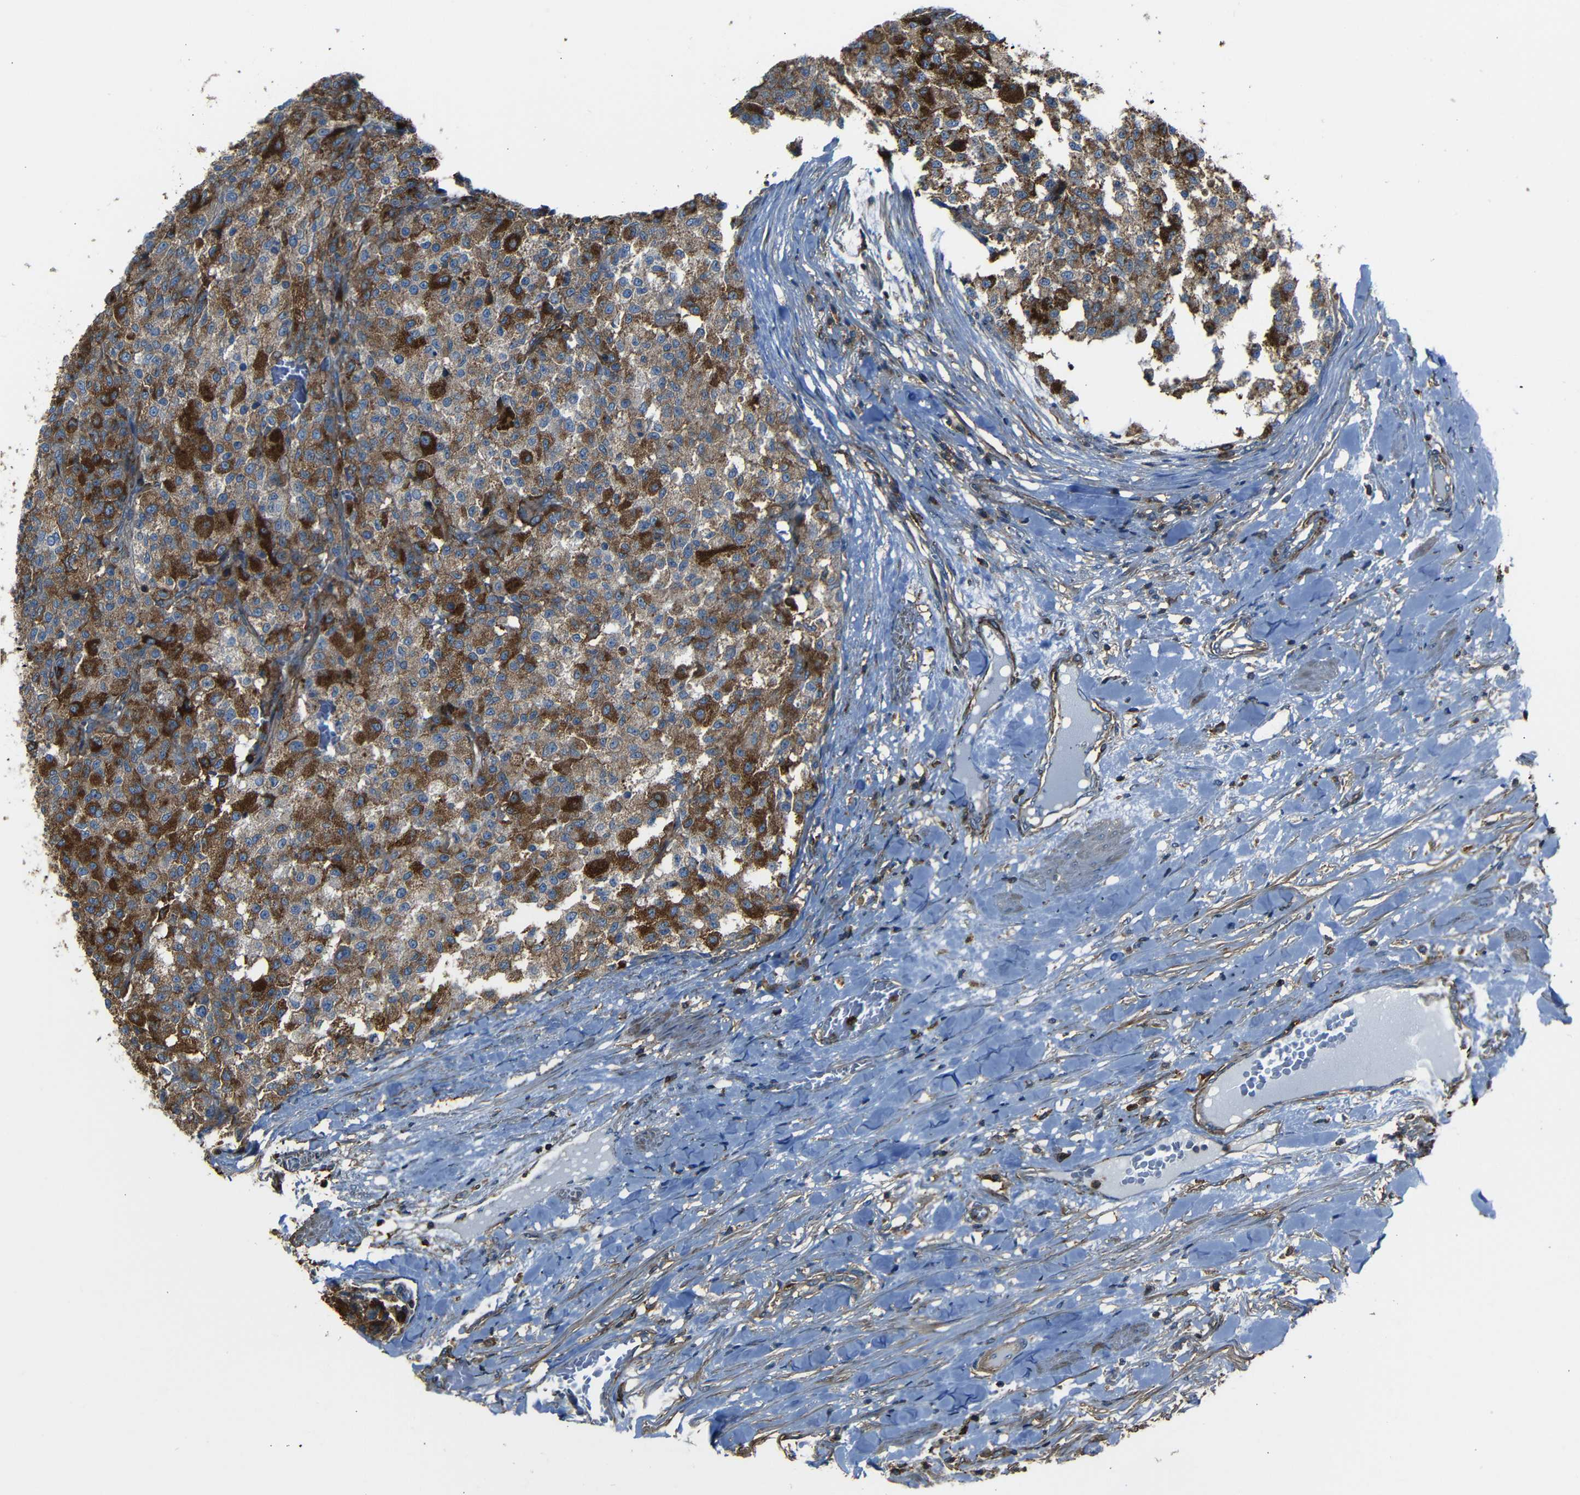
{"staining": {"intensity": "moderate", "quantity": ">75%", "location": "cytoplasmic/membranous"}, "tissue": "testis cancer", "cell_type": "Tumor cells", "image_type": "cancer", "snomed": [{"axis": "morphology", "description": "Seminoma, NOS"}, {"axis": "topography", "description": "Testis"}], "caption": "Testis seminoma stained with immunohistochemistry (IHC) shows moderate cytoplasmic/membranous positivity in about >75% of tumor cells.", "gene": "ADGRE5", "patient": {"sex": "male", "age": 59}}